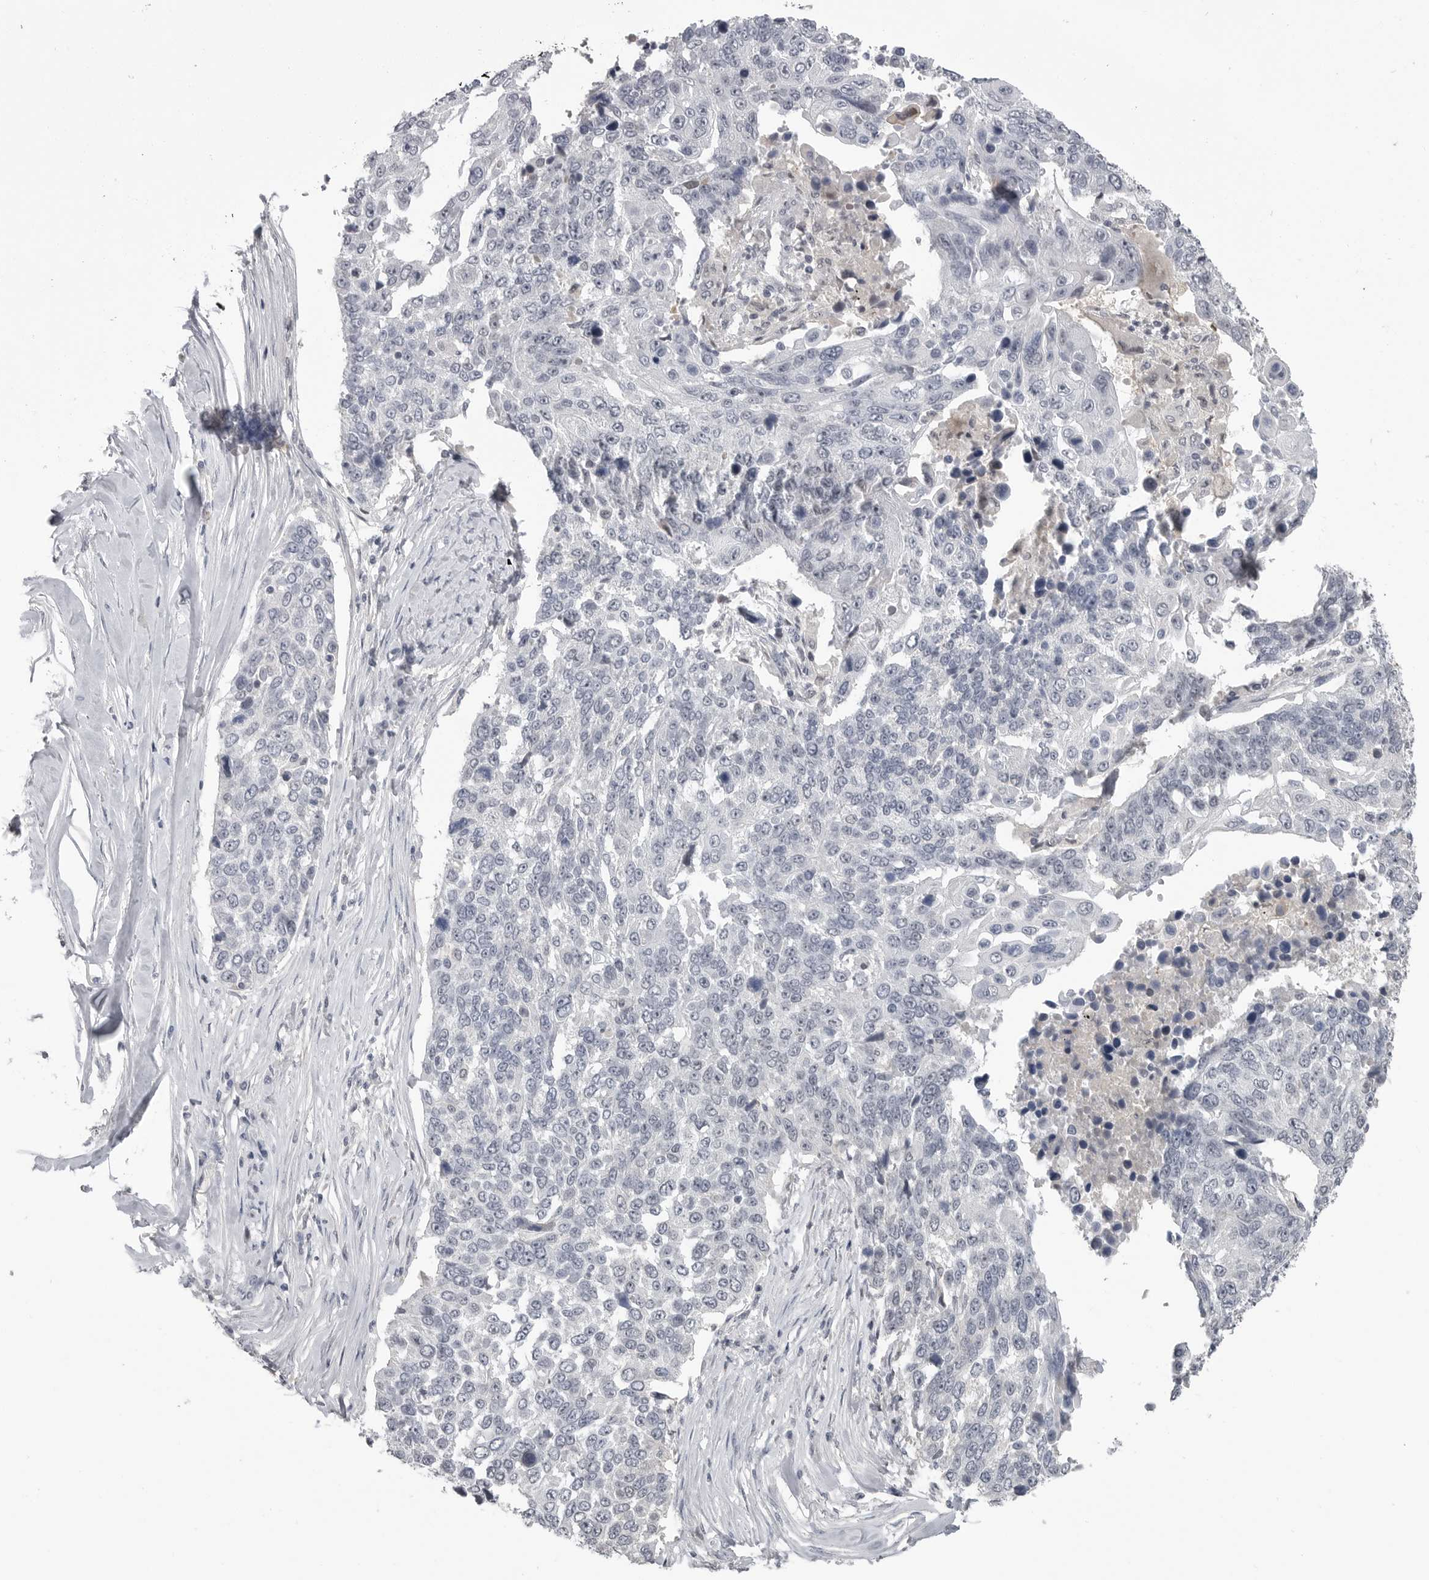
{"staining": {"intensity": "negative", "quantity": "none", "location": "none"}, "tissue": "lung cancer", "cell_type": "Tumor cells", "image_type": "cancer", "snomed": [{"axis": "morphology", "description": "Squamous cell carcinoma, NOS"}, {"axis": "topography", "description": "Lung"}], "caption": "Lung cancer (squamous cell carcinoma) was stained to show a protein in brown. There is no significant positivity in tumor cells.", "gene": "PLEKHF1", "patient": {"sex": "male", "age": 66}}